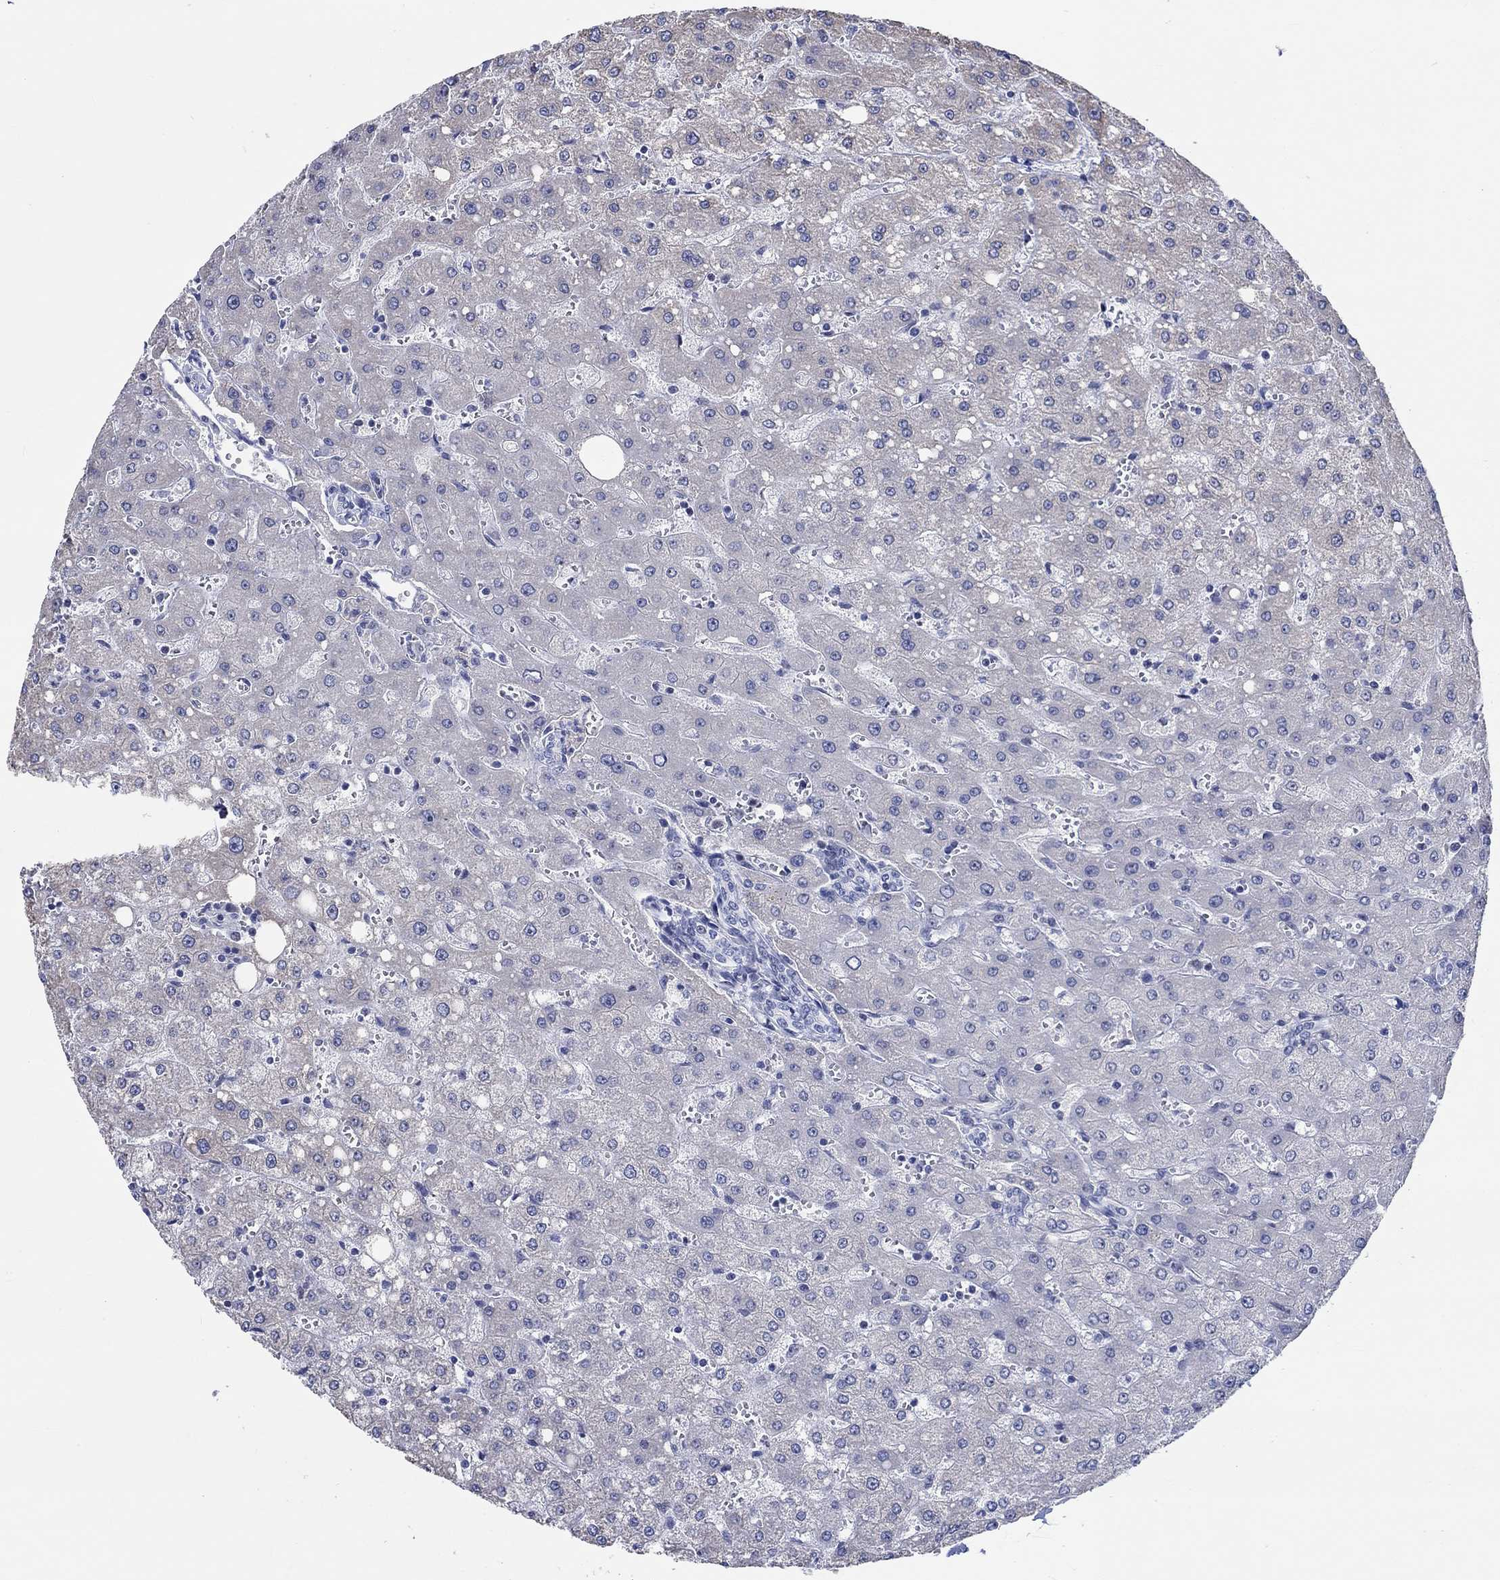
{"staining": {"intensity": "negative", "quantity": "none", "location": "none"}, "tissue": "liver", "cell_type": "Cholangiocytes", "image_type": "normal", "snomed": [{"axis": "morphology", "description": "Normal tissue, NOS"}, {"axis": "topography", "description": "Liver"}], "caption": "The IHC photomicrograph has no significant positivity in cholangiocytes of liver. (DAB immunohistochemistry, high magnification).", "gene": "ZNF446", "patient": {"sex": "female", "age": 53}}